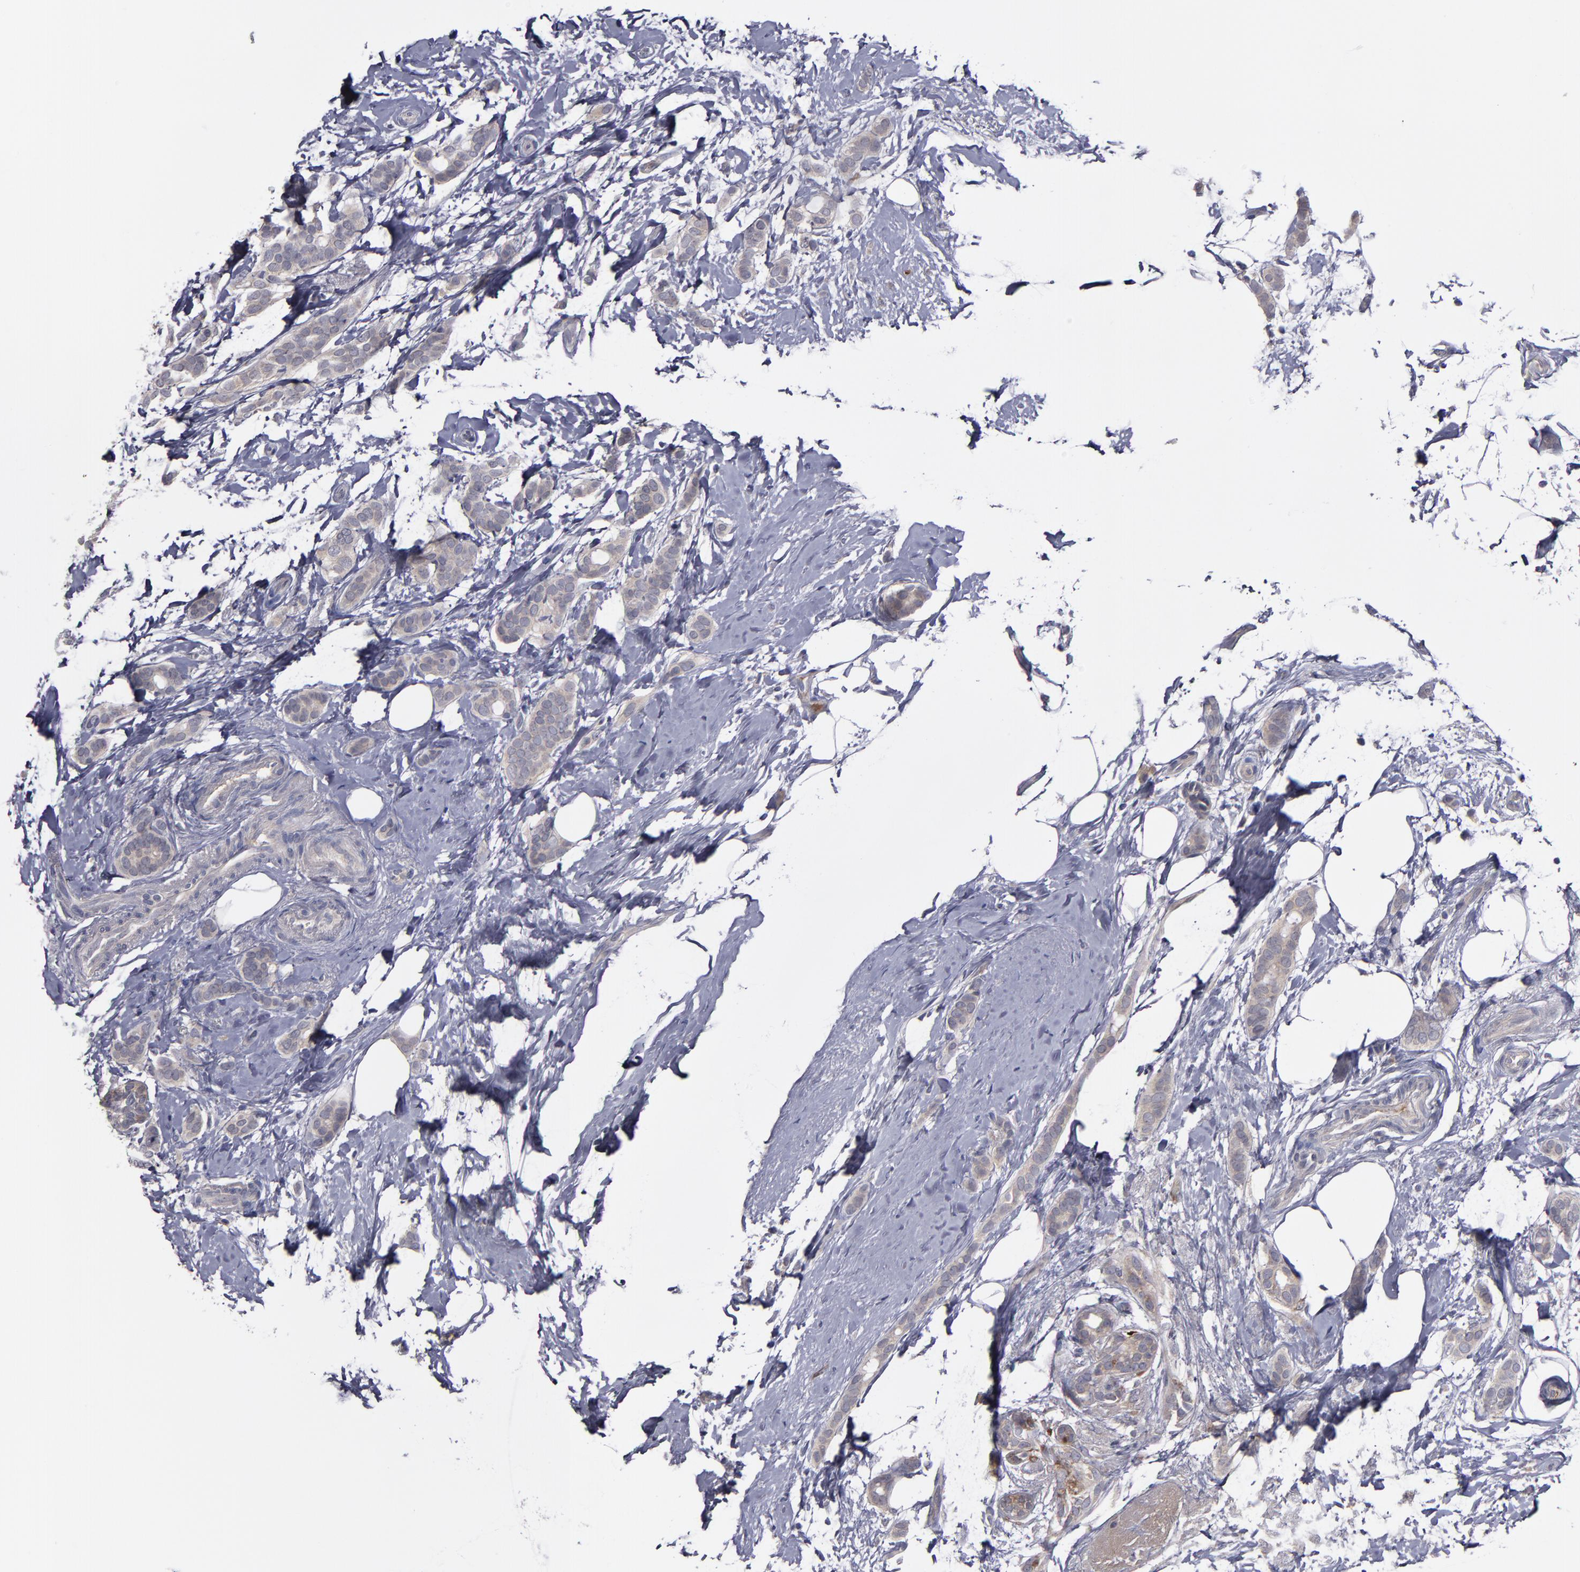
{"staining": {"intensity": "weak", "quantity": ">75%", "location": "cytoplasmic/membranous"}, "tissue": "breast cancer", "cell_type": "Tumor cells", "image_type": "cancer", "snomed": [{"axis": "morphology", "description": "Duct carcinoma"}, {"axis": "topography", "description": "Breast"}], "caption": "Infiltrating ductal carcinoma (breast) stained with a brown dye displays weak cytoplasmic/membranous positive positivity in approximately >75% of tumor cells.", "gene": "MMP11", "patient": {"sex": "female", "age": 54}}